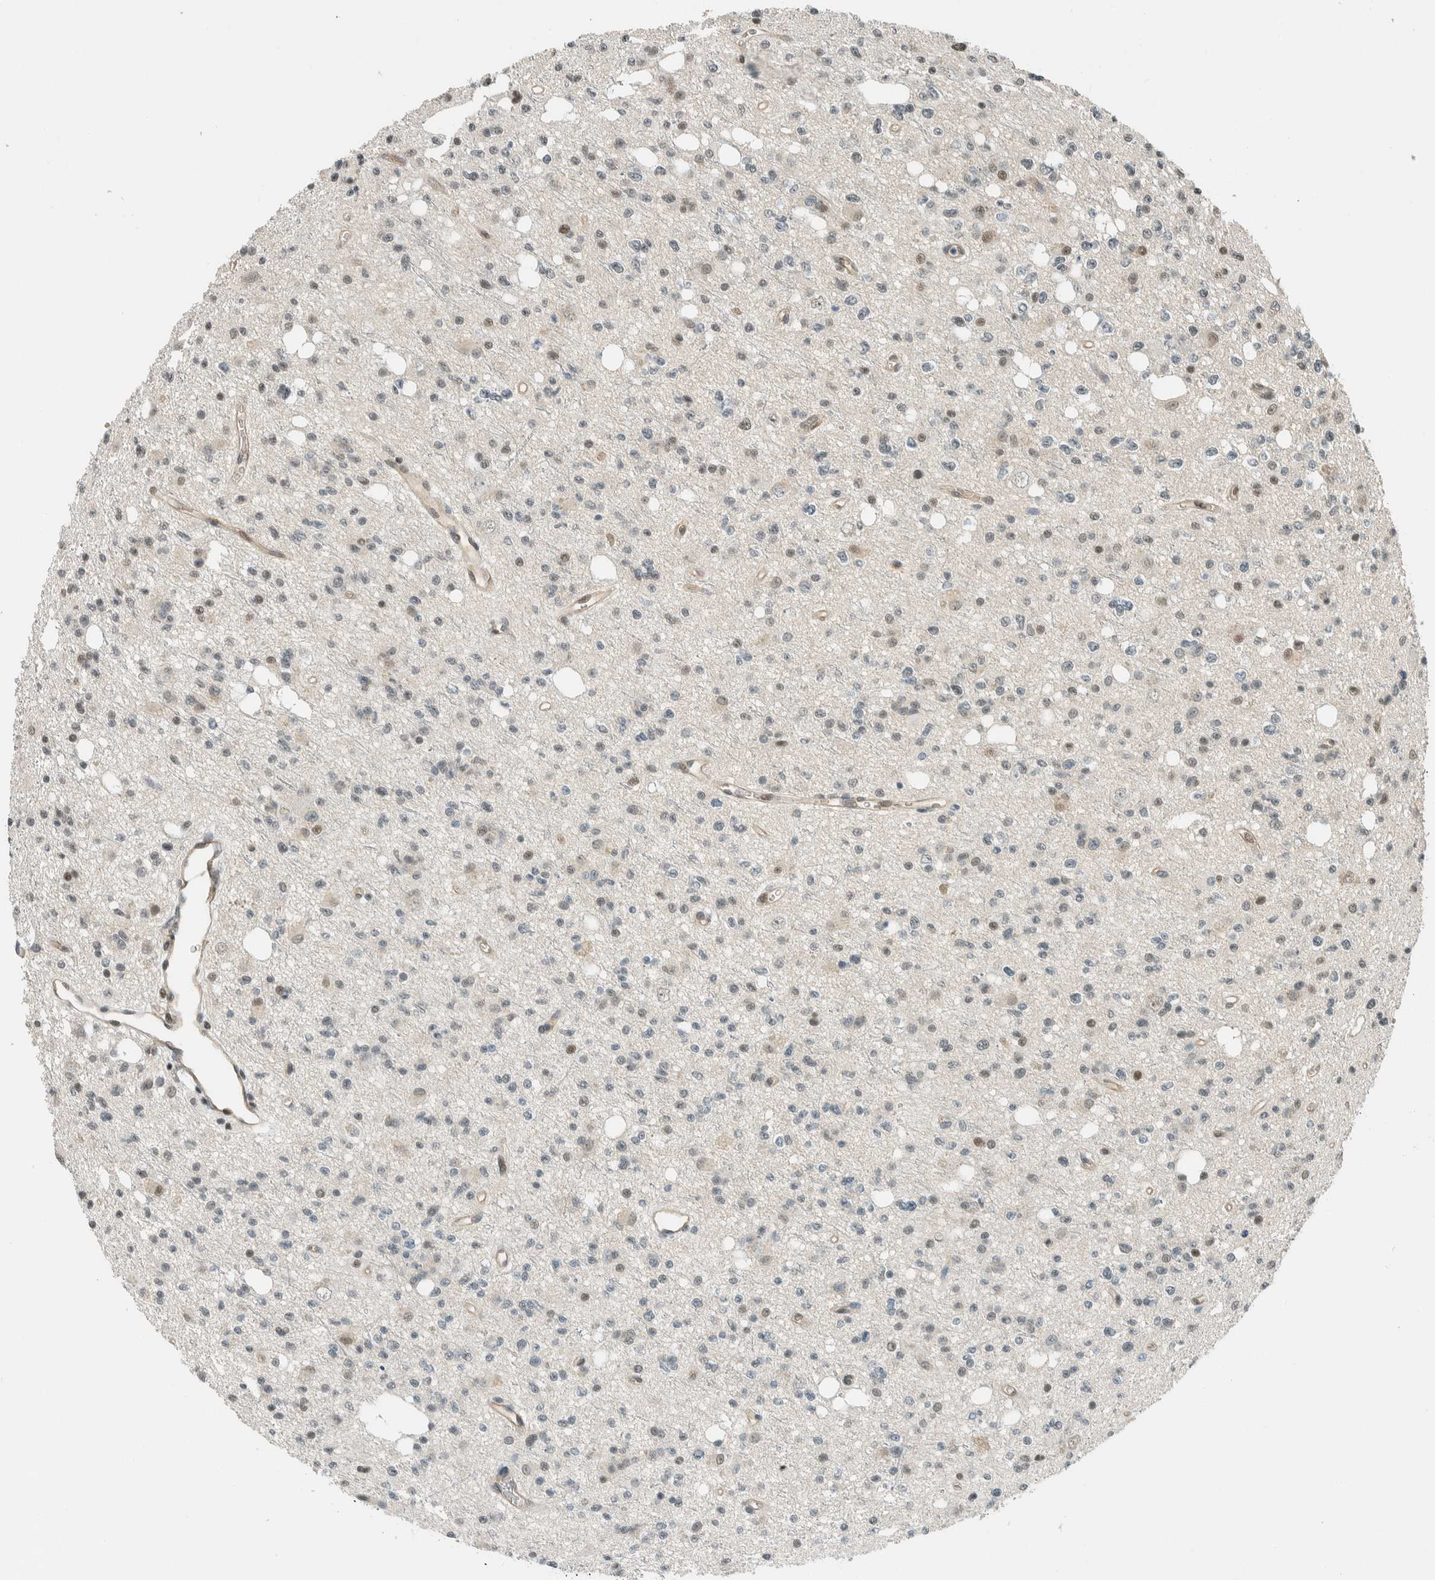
{"staining": {"intensity": "negative", "quantity": "none", "location": "none"}, "tissue": "glioma", "cell_type": "Tumor cells", "image_type": "cancer", "snomed": [{"axis": "morphology", "description": "Glioma, malignant, High grade"}, {"axis": "topography", "description": "Brain"}], "caption": "This is an immunohistochemistry (IHC) photomicrograph of malignant high-grade glioma. There is no expression in tumor cells.", "gene": "NIBAN2", "patient": {"sex": "female", "age": 62}}